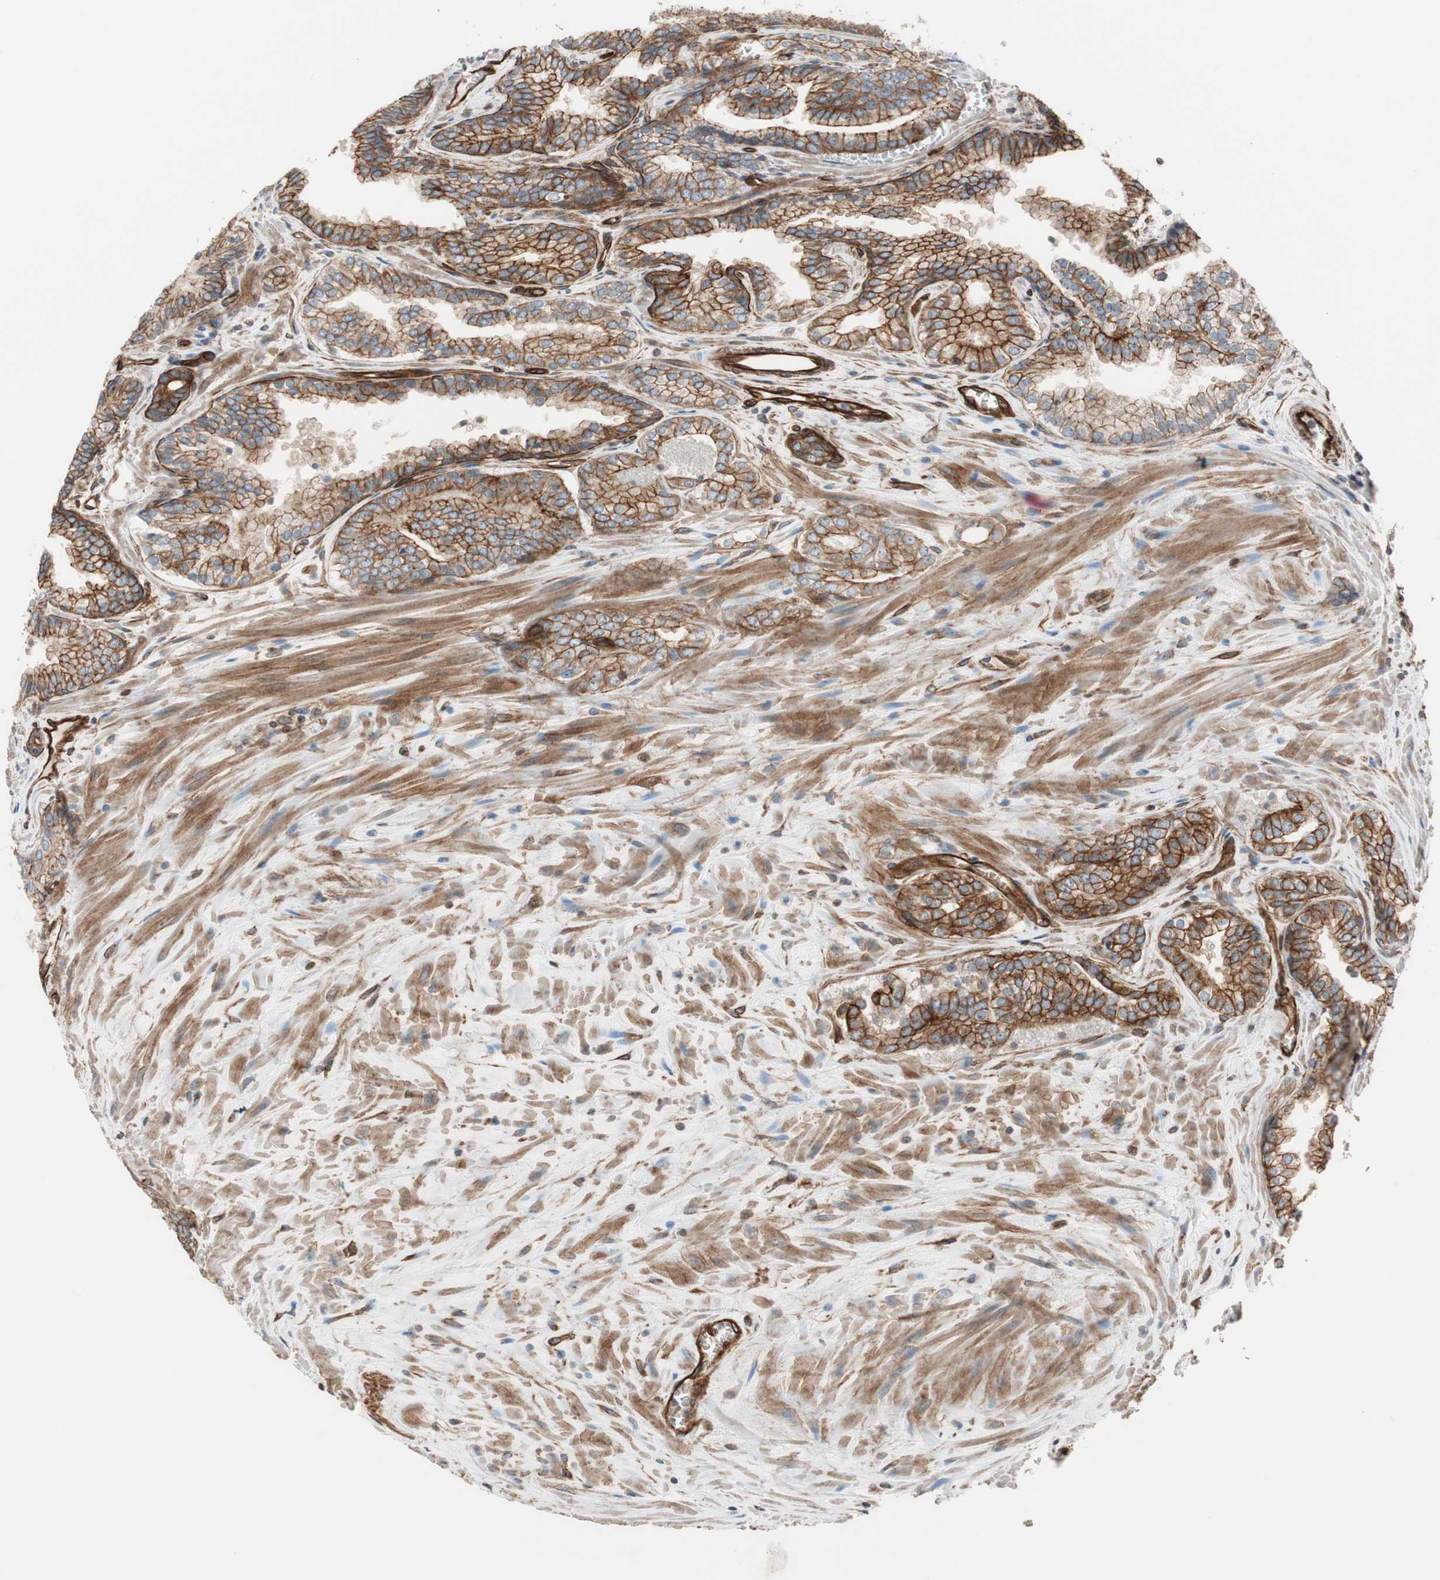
{"staining": {"intensity": "strong", "quantity": ">75%", "location": "cytoplasmic/membranous"}, "tissue": "prostate cancer", "cell_type": "Tumor cells", "image_type": "cancer", "snomed": [{"axis": "morphology", "description": "Adenocarcinoma, Low grade"}, {"axis": "topography", "description": "Prostate"}], "caption": "Strong cytoplasmic/membranous expression is appreciated in about >75% of tumor cells in low-grade adenocarcinoma (prostate).", "gene": "TCTA", "patient": {"sex": "male", "age": 60}}